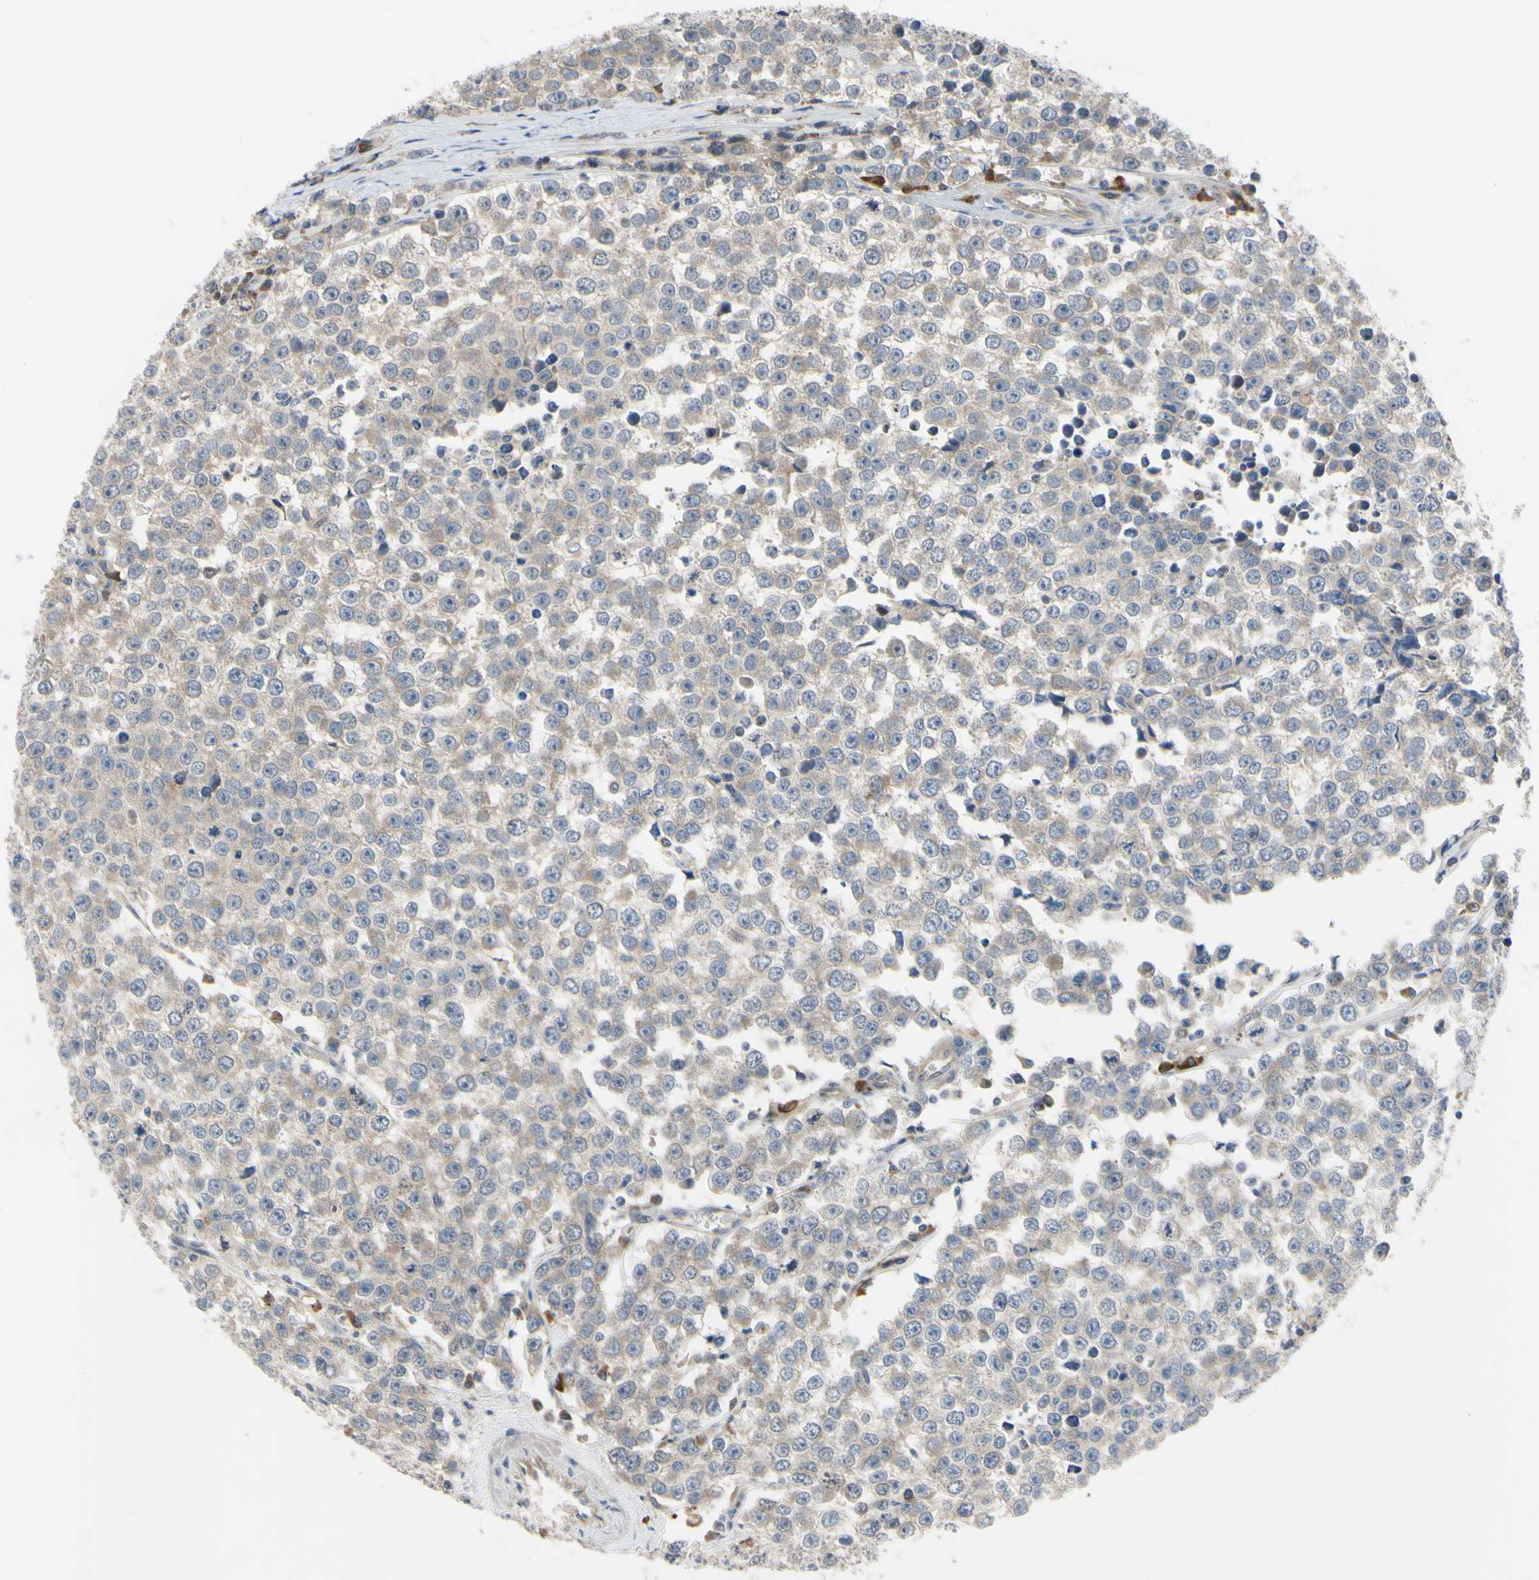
{"staining": {"intensity": "weak", "quantity": ">75%", "location": "cytoplasmic/membranous"}, "tissue": "testis cancer", "cell_type": "Tumor cells", "image_type": "cancer", "snomed": [{"axis": "morphology", "description": "Seminoma, NOS"}, {"axis": "morphology", "description": "Carcinoma, Embryonal, NOS"}, {"axis": "topography", "description": "Testis"}], "caption": "Weak cytoplasmic/membranous positivity is seen in approximately >75% of tumor cells in testis cancer (seminoma).", "gene": "XIAP", "patient": {"sex": "male", "age": 52}}